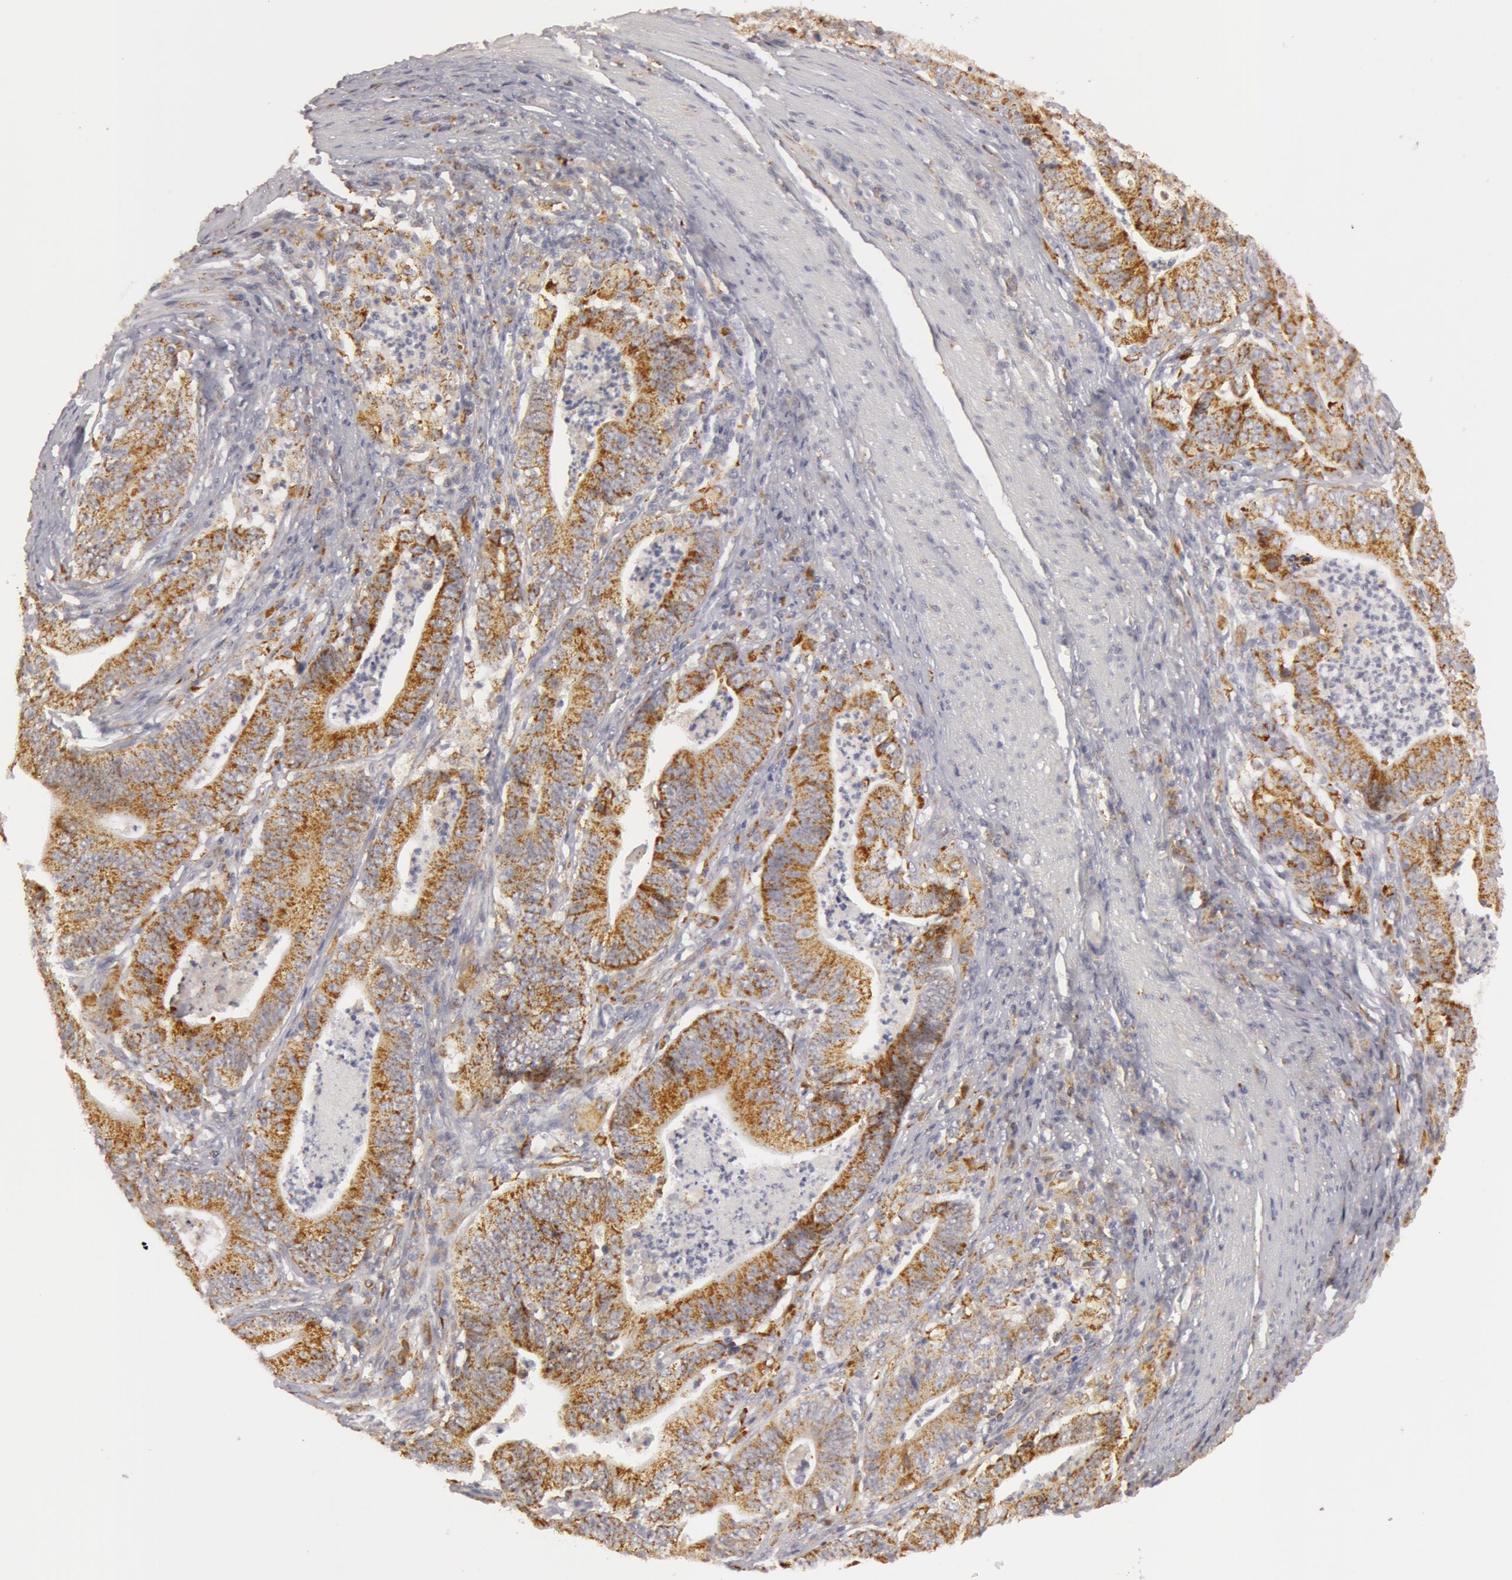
{"staining": {"intensity": "moderate", "quantity": ">75%", "location": "cytoplasmic/membranous"}, "tissue": "stomach cancer", "cell_type": "Tumor cells", "image_type": "cancer", "snomed": [{"axis": "morphology", "description": "Adenocarcinoma, NOS"}, {"axis": "topography", "description": "Stomach, lower"}], "caption": "High-magnification brightfield microscopy of stomach adenocarcinoma stained with DAB (brown) and counterstained with hematoxylin (blue). tumor cells exhibit moderate cytoplasmic/membranous positivity is present in about>75% of cells.", "gene": "C7", "patient": {"sex": "female", "age": 86}}